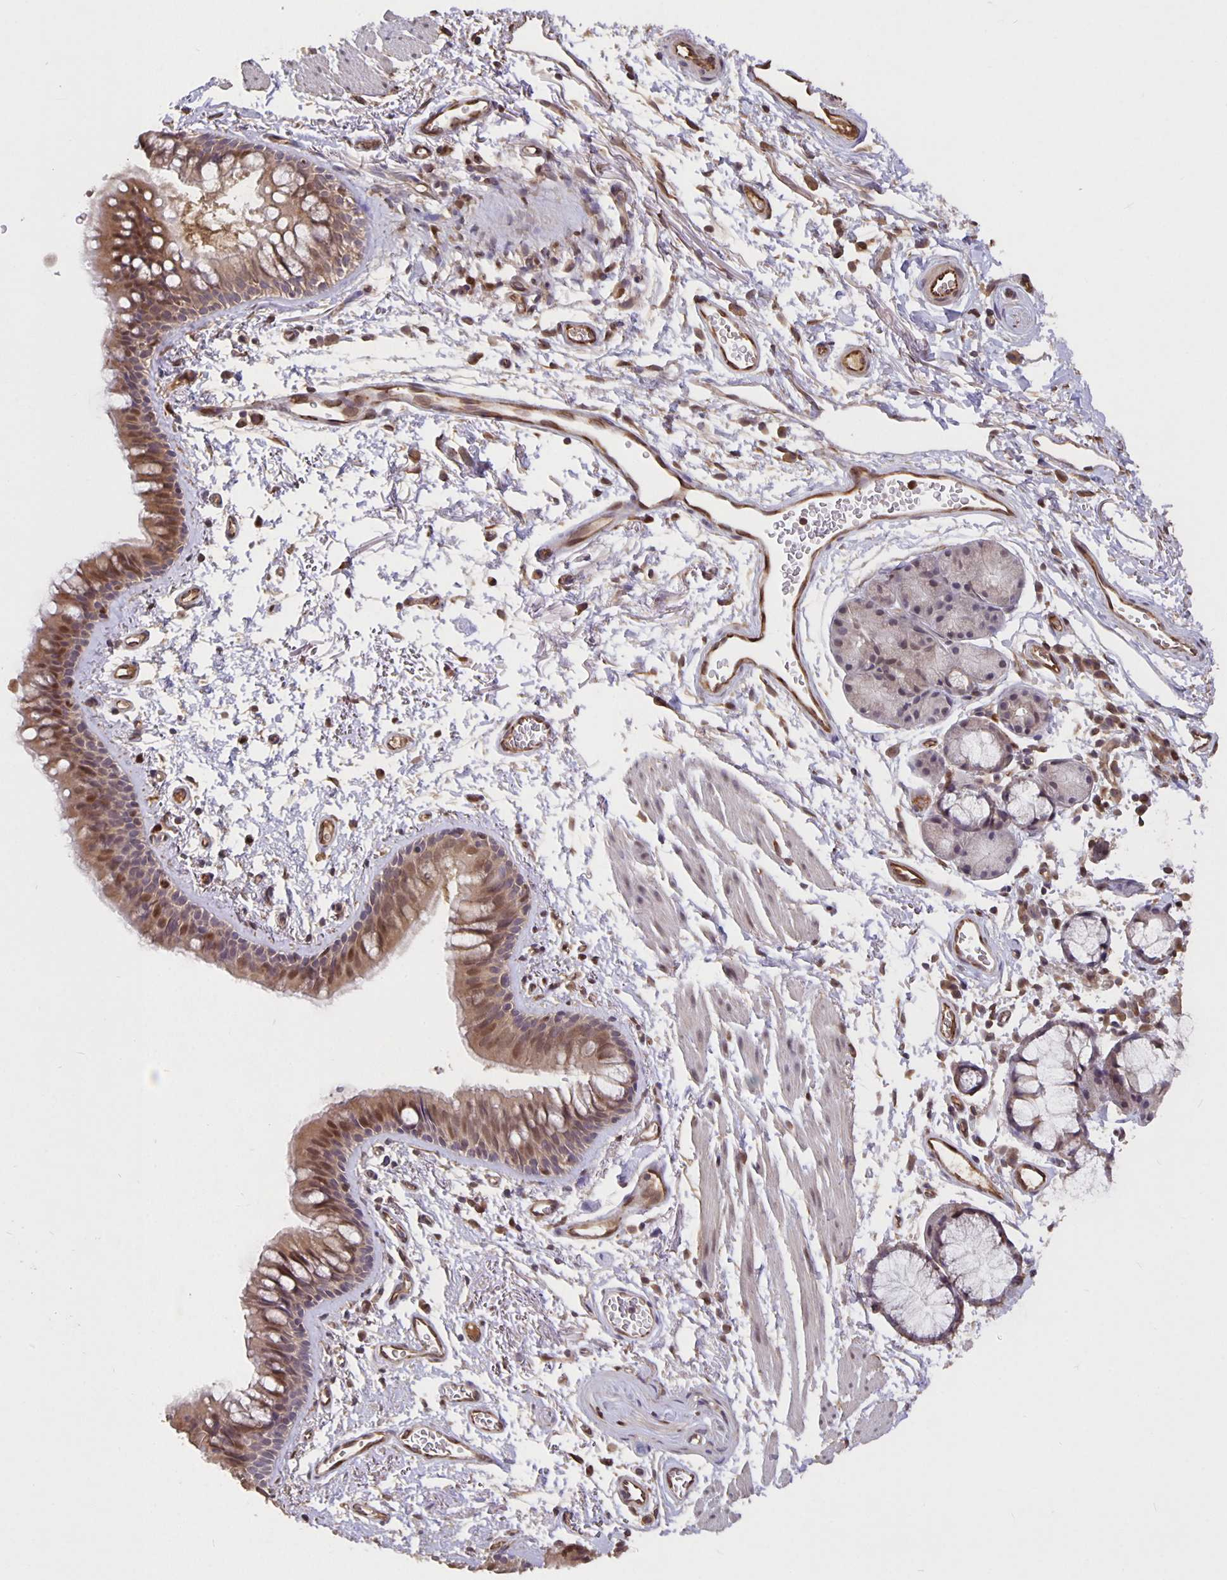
{"staining": {"intensity": "weak", "quantity": ">75%", "location": "cytoplasmic/membranous,nuclear"}, "tissue": "bronchus", "cell_type": "Respiratory epithelial cells", "image_type": "normal", "snomed": [{"axis": "morphology", "description": "Normal tissue, NOS"}, {"axis": "topography", "description": "Cartilage tissue"}, {"axis": "topography", "description": "Bronchus"}], "caption": "Immunohistochemistry of normal bronchus demonstrates low levels of weak cytoplasmic/membranous,nuclear positivity in about >75% of respiratory epithelial cells.", "gene": "NOG", "patient": {"sex": "female", "age": 79}}